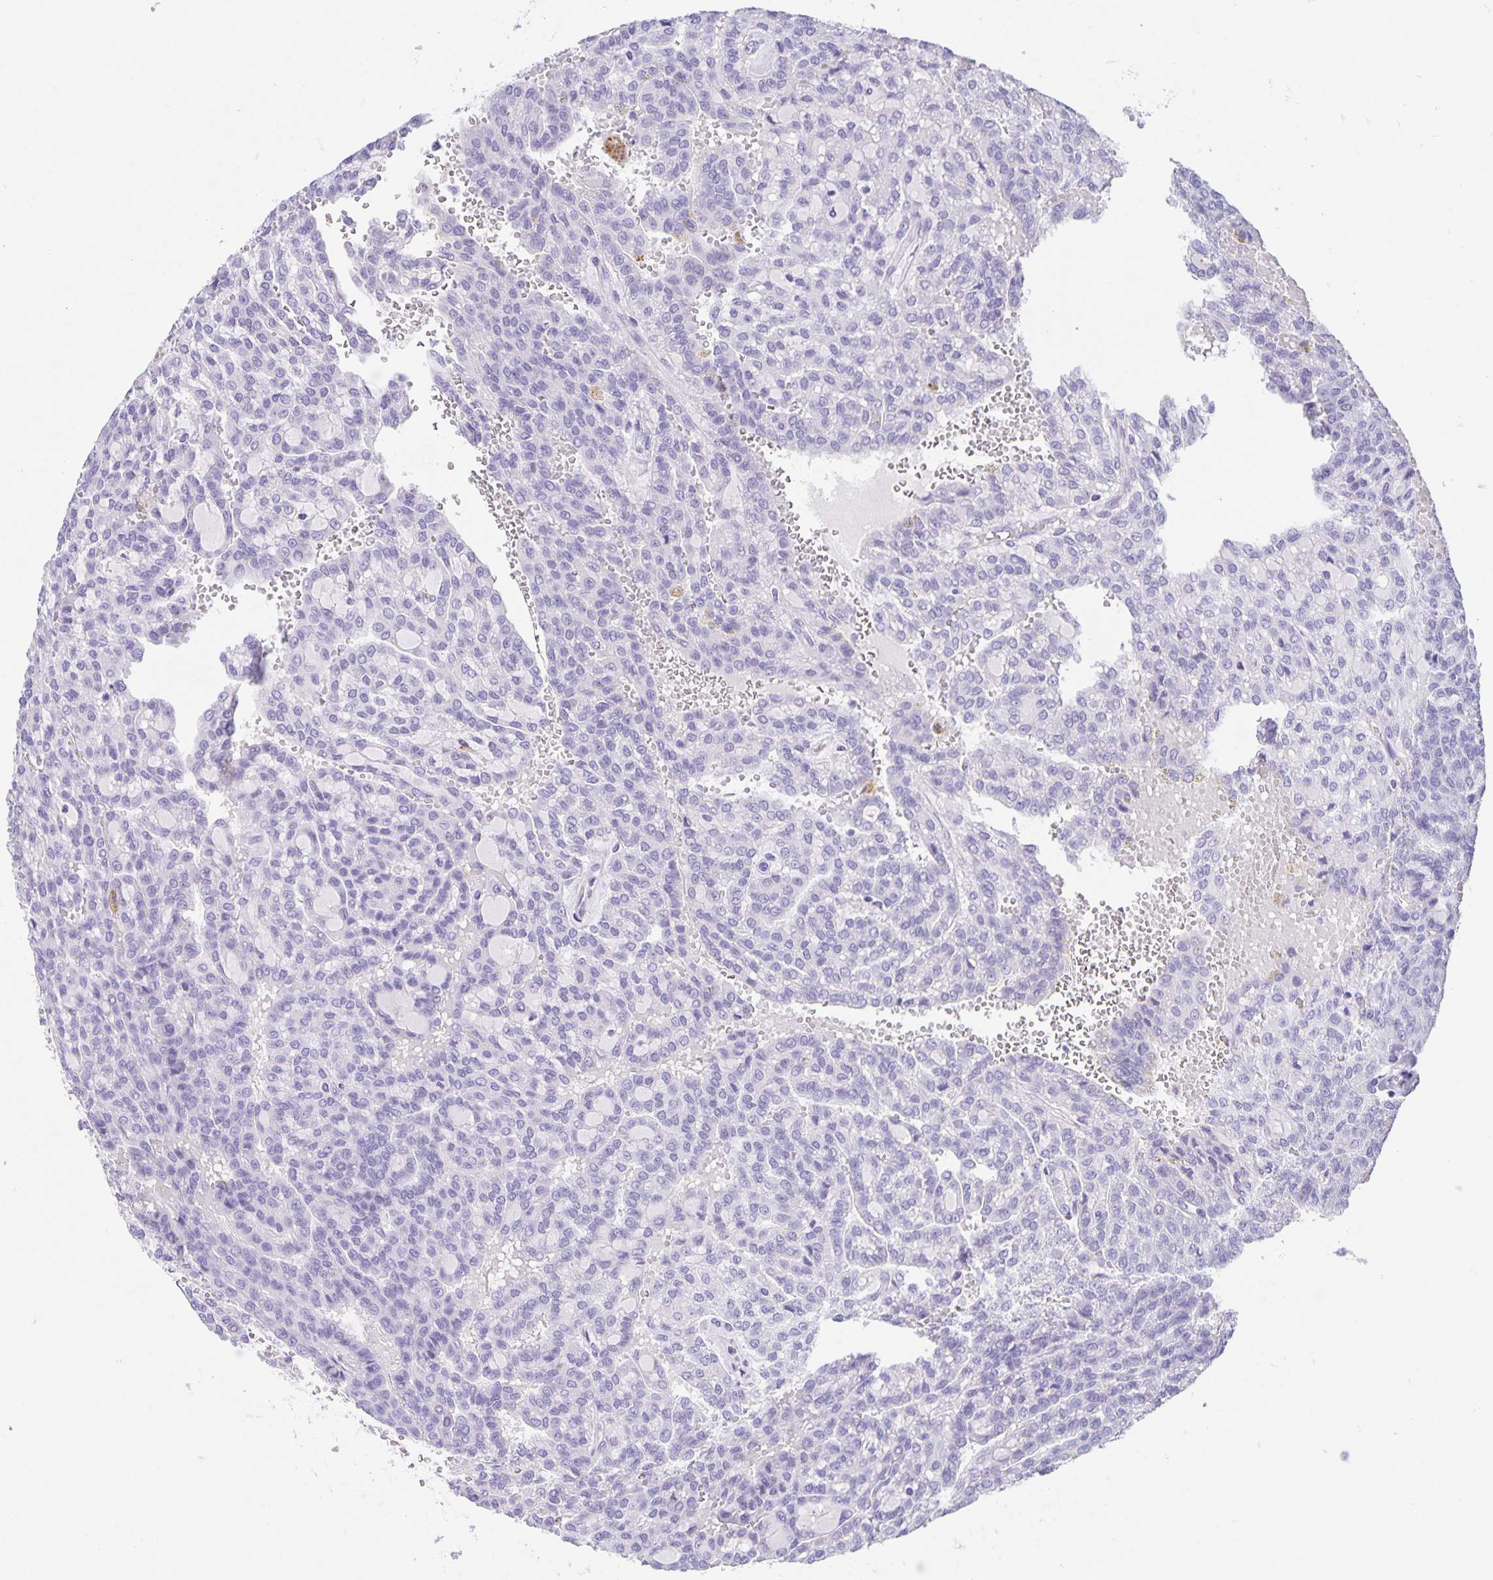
{"staining": {"intensity": "negative", "quantity": "none", "location": "none"}, "tissue": "renal cancer", "cell_type": "Tumor cells", "image_type": "cancer", "snomed": [{"axis": "morphology", "description": "Adenocarcinoma, NOS"}, {"axis": "topography", "description": "Kidney"}], "caption": "Image shows no protein positivity in tumor cells of renal adenocarcinoma tissue.", "gene": "UBQLN3", "patient": {"sex": "male", "age": 63}}